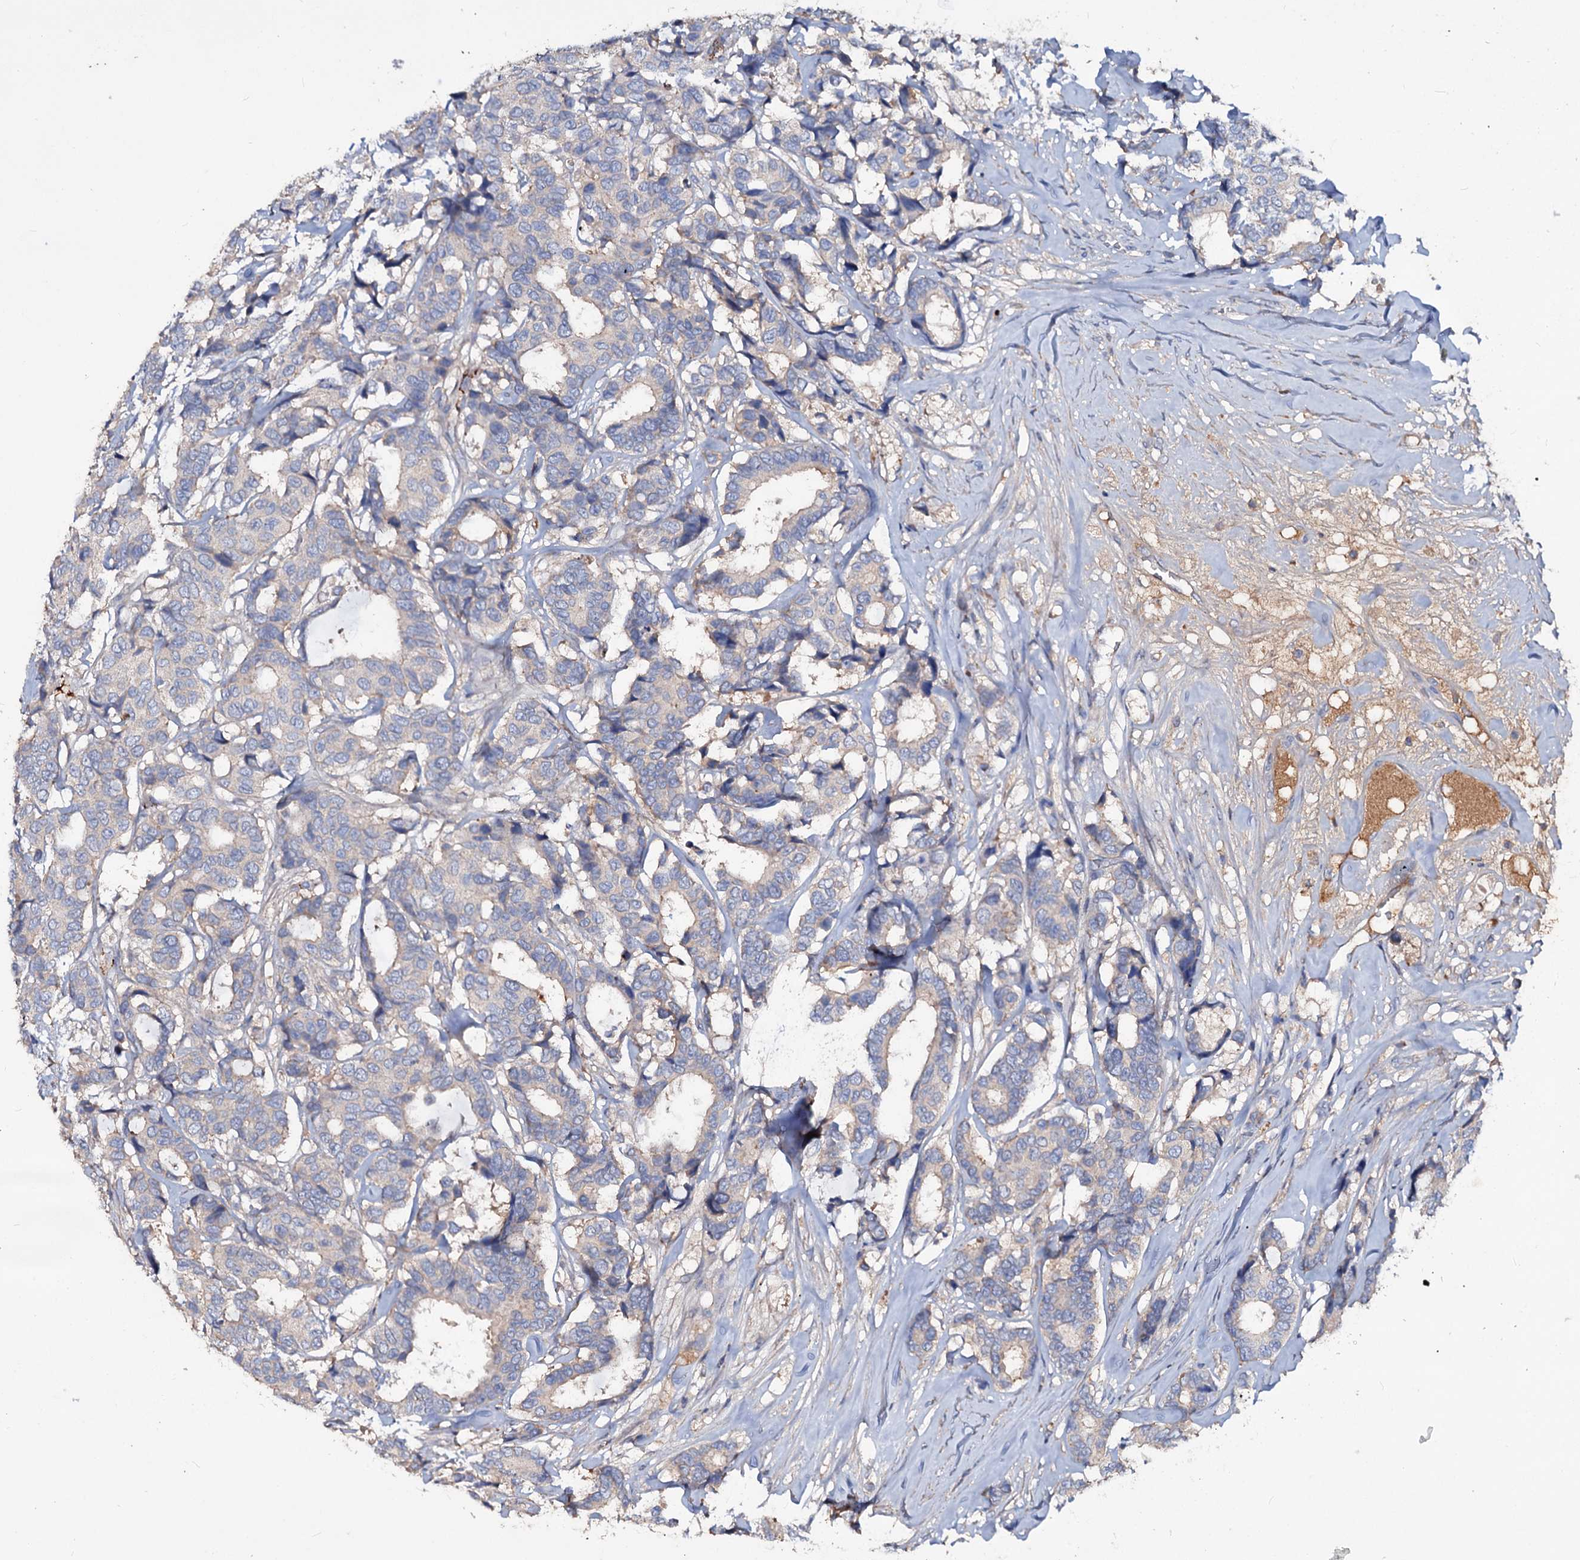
{"staining": {"intensity": "weak", "quantity": "<25%", "location": "cytoplasmic/membranous"}, "tissue": "breast cancer", "cell_type": "Tumor cells", "image_type": "cancer", "snomed": [{"axis": "morphology", "description": "Duct carcinoma"}, {"axis": "topography", "description": "Breast"}], "caption": "This is an immunohistochemistry (IHC) histopathology image of human invasive ductal carcinoma (breast). There is no staining in tumor cells.", "gene": "ACY3", "patient": {"sex": "female", "age": 87}}